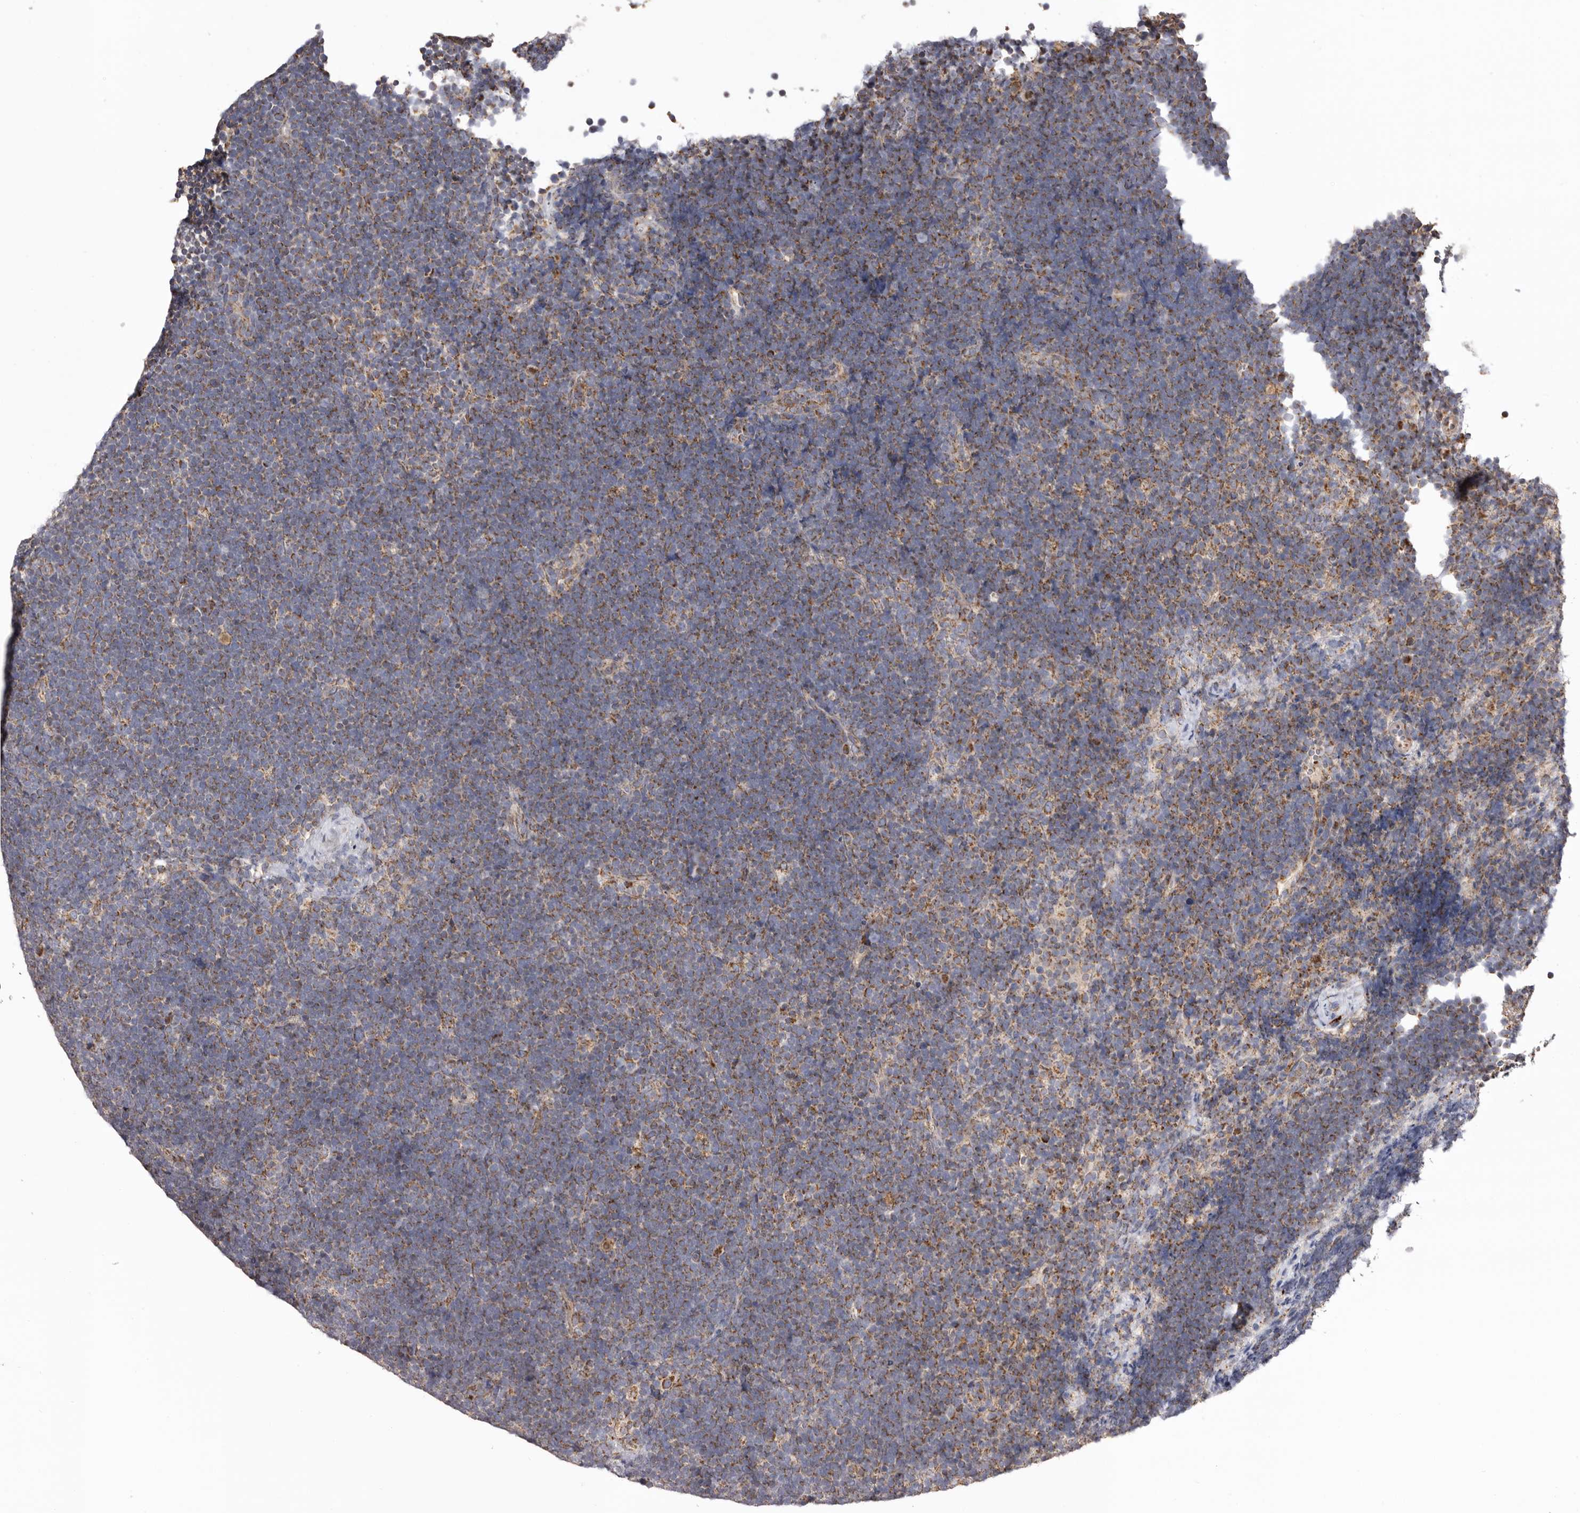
{"staining": {"intensity": "moderate", "quantity": "25%-75%", "location": "cytoplasmic/membranous"}, "tissue": "lymphoma", "cell_type": "Tumor cells", "image_type": "cancer", "snomed": [{"axis": "morphology", "description": "Malignant lymphoma, non-Hodgkin's type, High grade"}, {"axis": "topography", "description": "Lymph node"}], "caption": "This is an image of immunohistochemistry (IHC) staining of high-grade malignant lymphoma, non-Hodgkin's type, which shows moderate positivity in the cytoplasmic/membranous of tumor cells.", "gene": "MECR", "patient": {"sex": "male", "age": 13}}